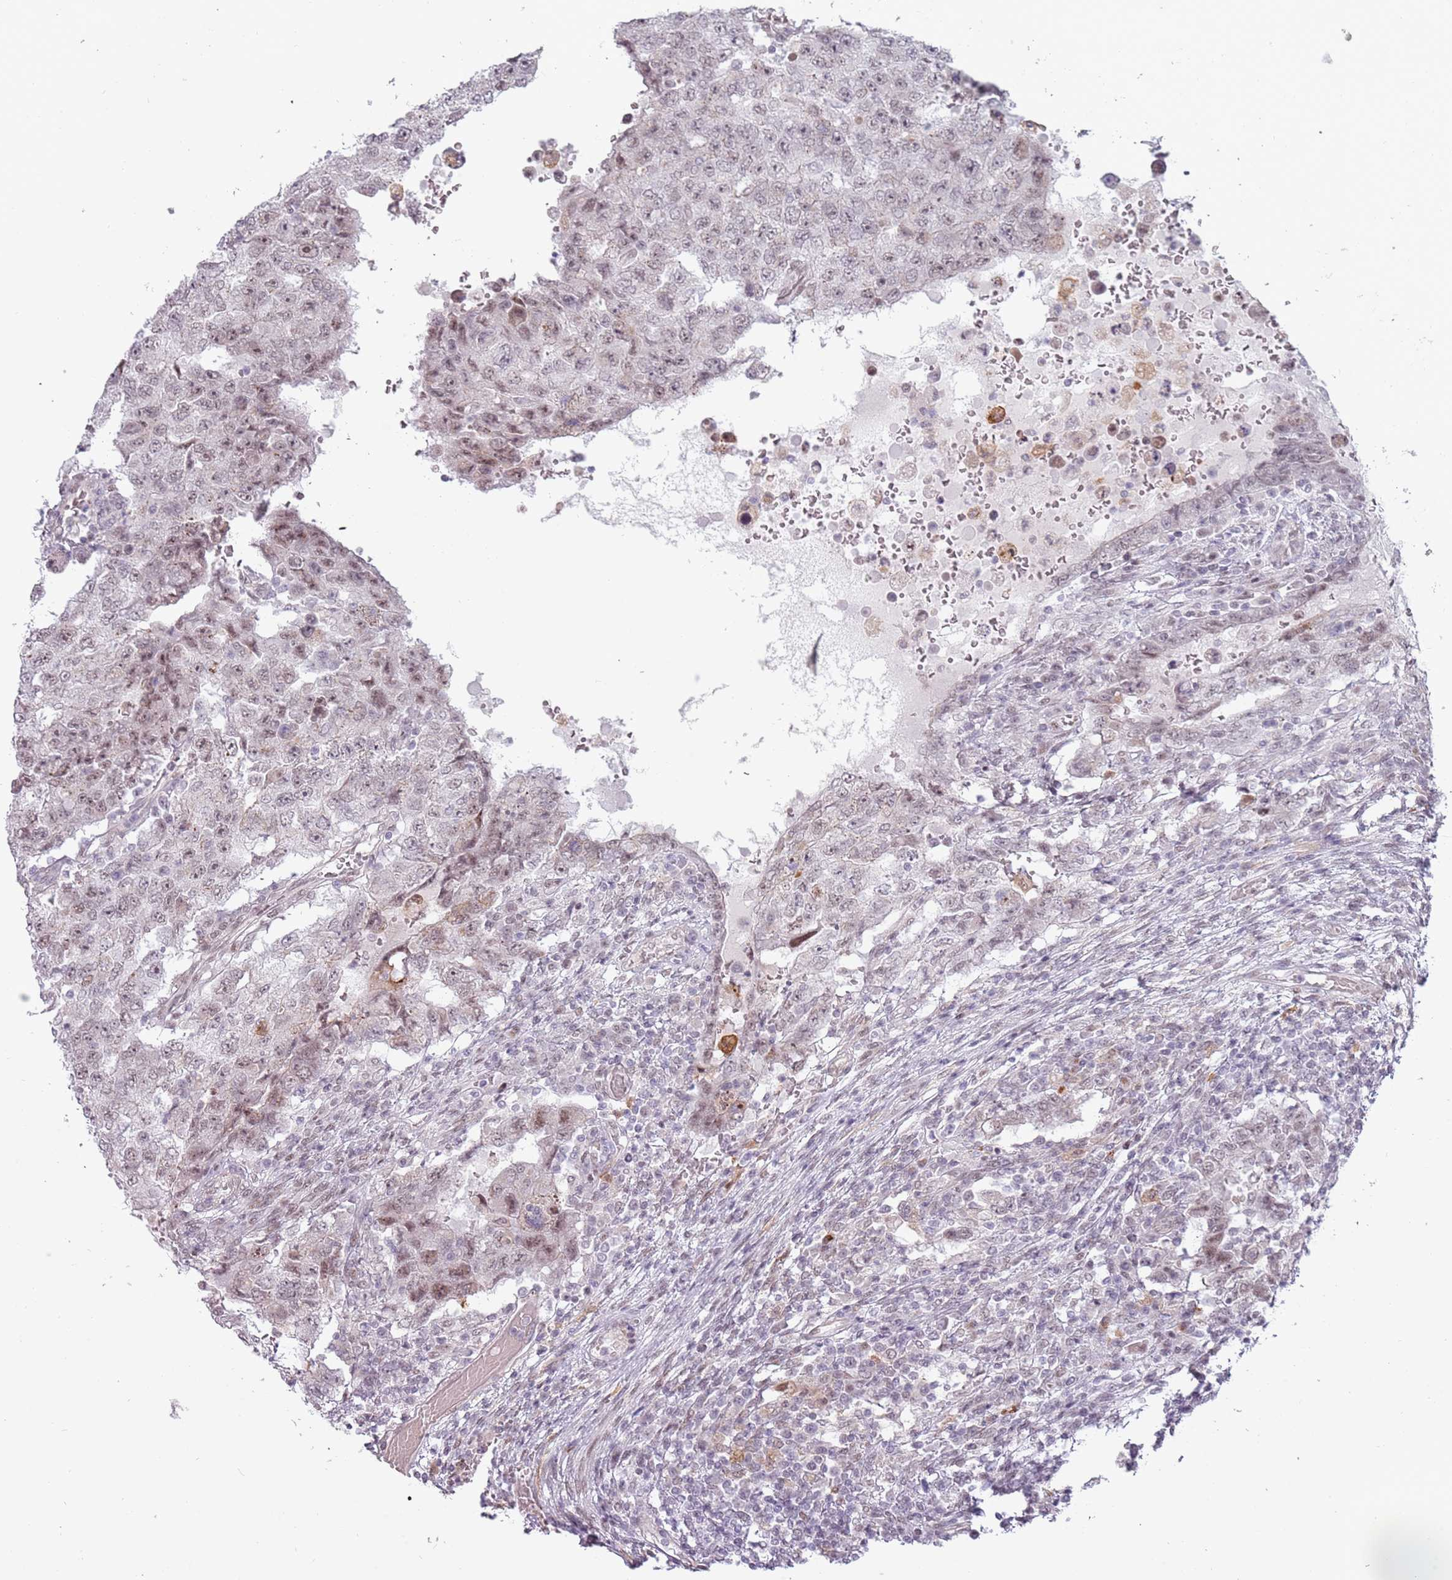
{"staining": {"intensity": "weak", "quantity": "25%-75%", "location": "nuclear"}, "tissue": "testis cancer", "cell_type": "Tumor cells", "image_type": "cancer", "snomed": [{"axis": "morphology", "description": "Carcinoma, Embryonal, NOS"}, {"axis": "topography", "description": "Testis"}], "caption": "This is an image of immunohistochemistry (IHC) staining of testis cancer, which shows weak staining in the nuclear of tumor cells.", "gene": "REXO4", "patient": {"sex": "male", "age": 26}}